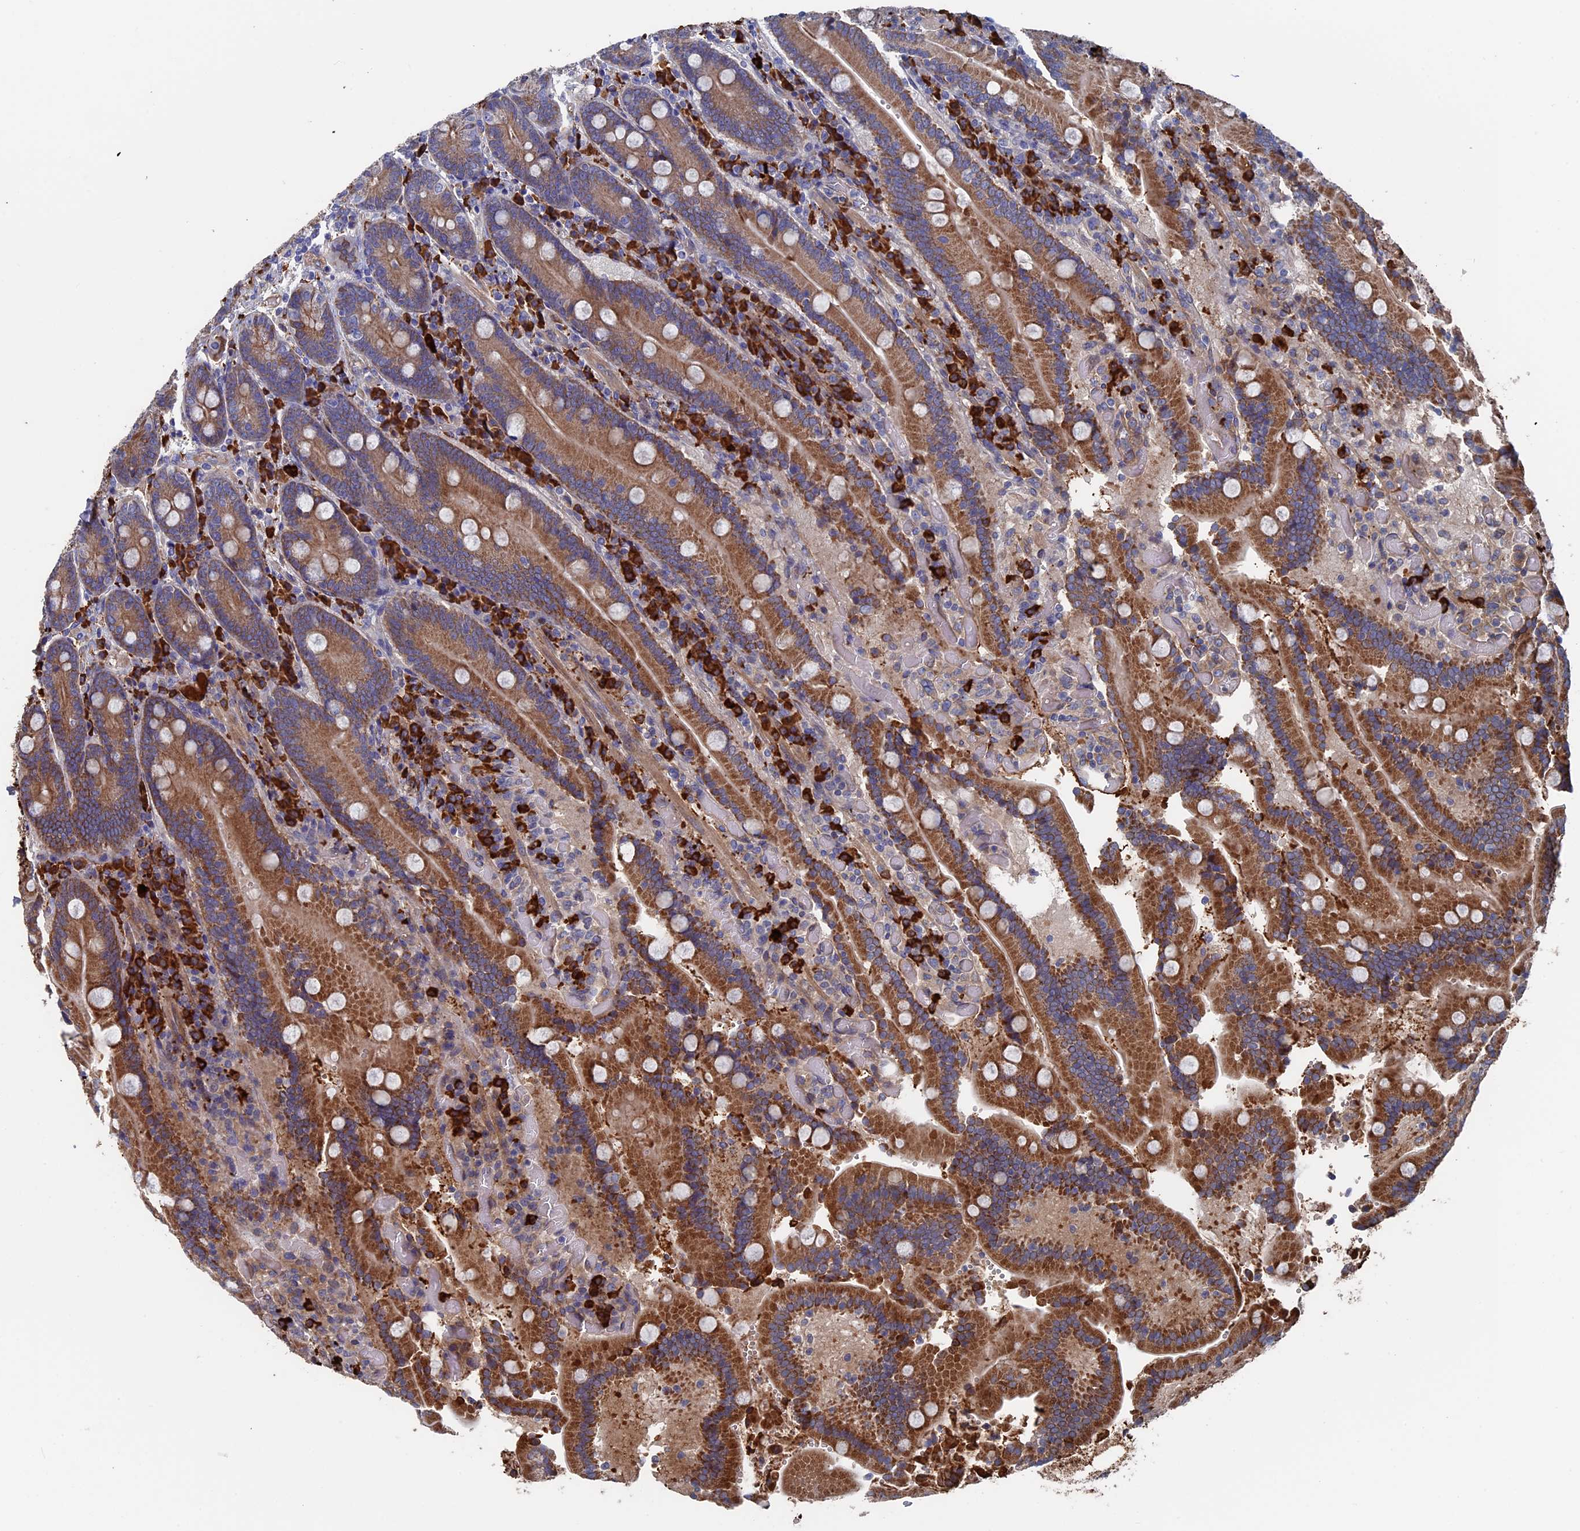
{"staining": {"intensity": "moderate", "quantity": ">75%", "location": "cytoplasmic/membranous"}, "tissue": "duodenum", "cell_type": "Glandular cells", "image_type": "normal", "snomed": [{"axis": "morphology", "description": "Normal tissue, NOS"}, {"axis": "topography", "description": "Duodenum"}], "caption": "Protein expression analysis of normal duodenum displays moderate cytoplasmic/membranous positivity in about >75% of glandular cells. (DAB (3,3'-diaminobenzidine) IHC with brightfield microscopy, high magnification).", "gene": "RPUSD1", "patient": {"sex": "female", "age": 62}}